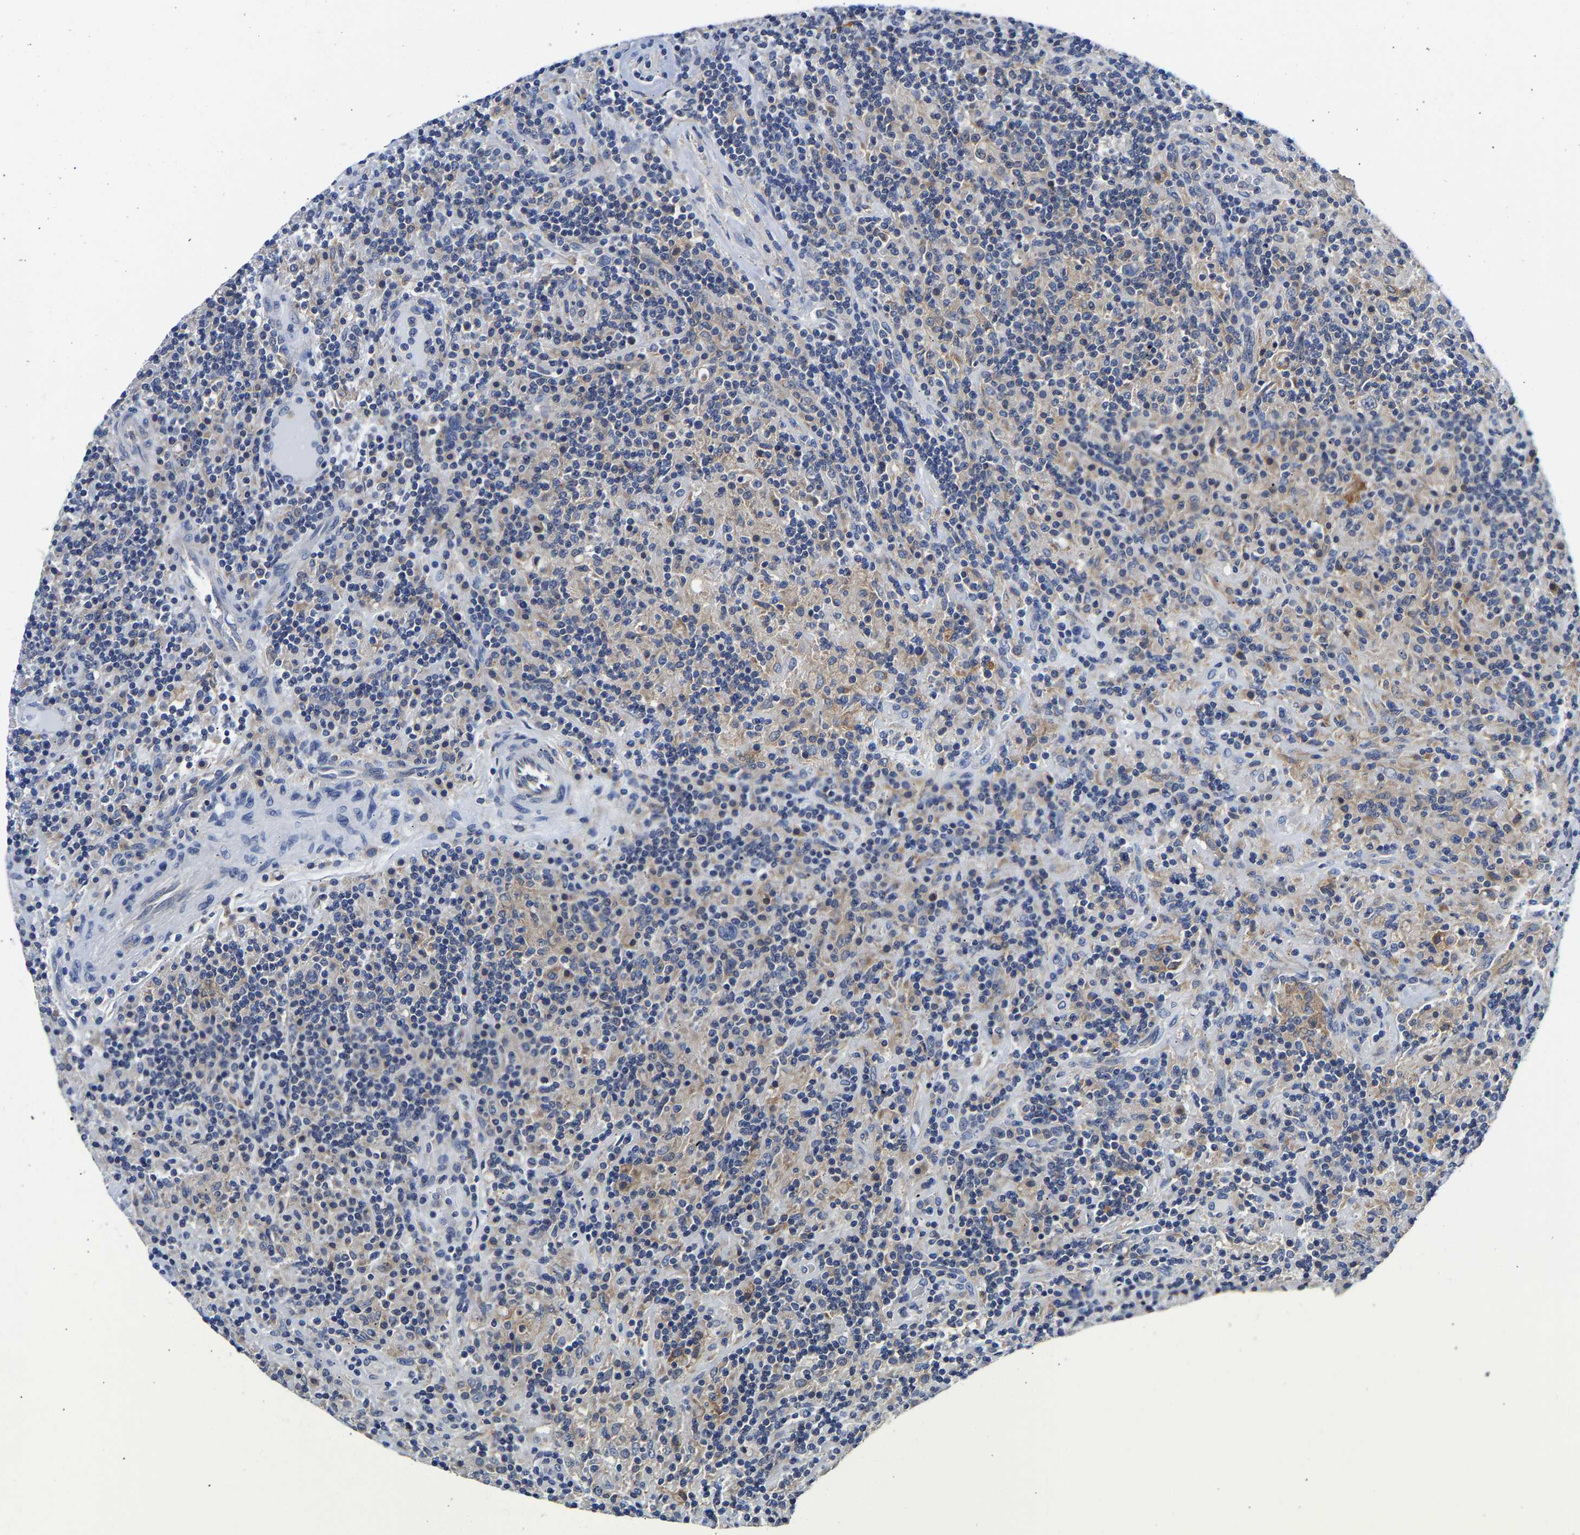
{"staining": {"intensity": "negative", "quantity": "none", "location": "none"}, "tissue": "lymphoma", "cell_type": "Tumor cells", "image_type": "cancer", "snomed": [{"axis": "morphology", "description": "Hodgkin's disease, NOS"}, {"axis": "topography", "description": "Lymph node"}], "caption": "This is an immunohistochemistry photomicrograph of human Hodgkin's disease. There is no positivity in tumor cells.", "gene": "CCDC6", "patient": {"sex": "male", "age": 70}}